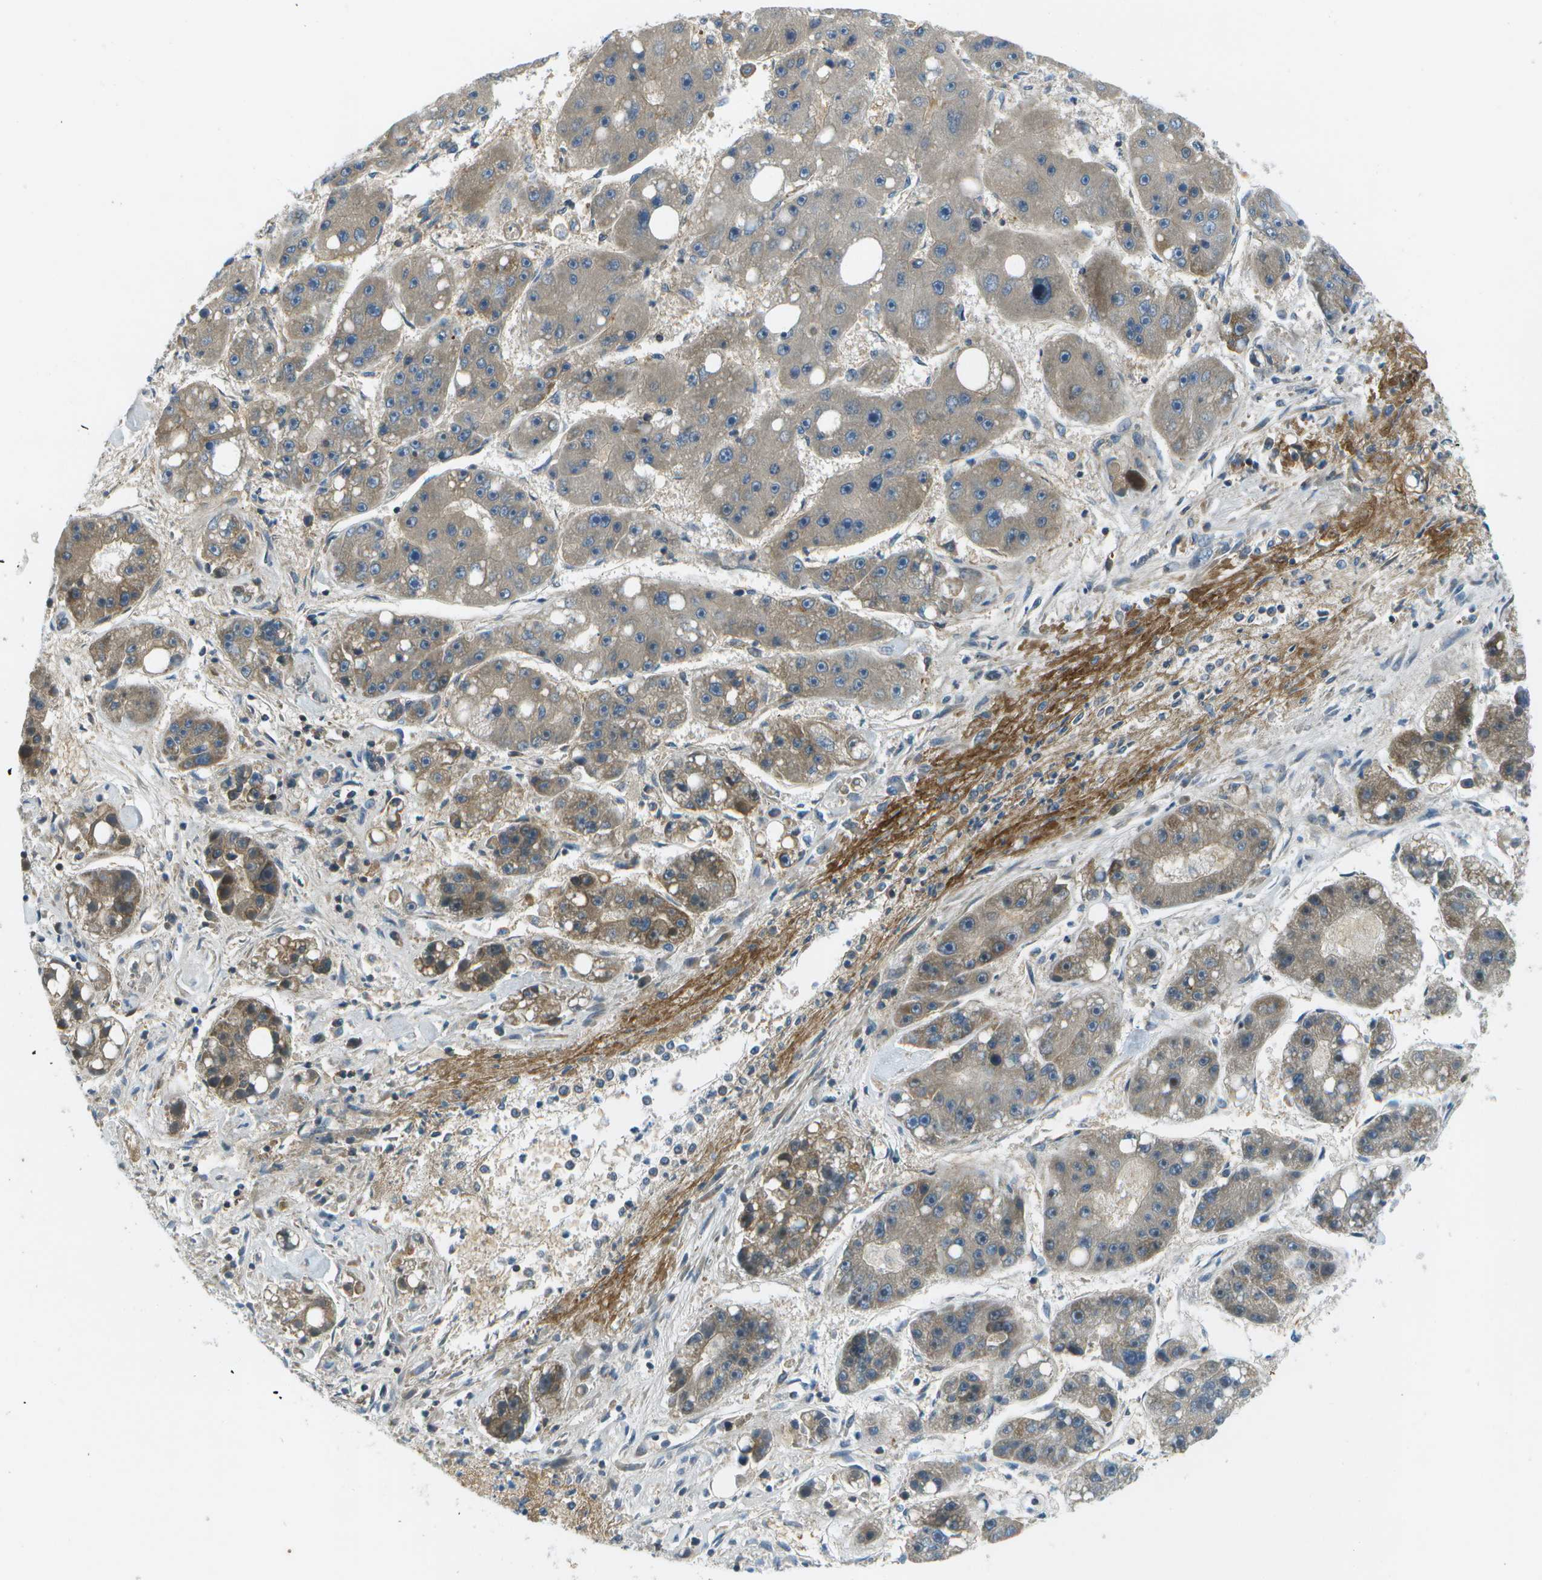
{"staining": {"intensity": "moderate", "quantity": "<25%", "location": "cytoplasmic/membranous"}, "tissue": "liver cancer", "cell_type": "Tumor cells", "image_type": "cancer", "snomed": [{"axis": "morphology", "description": "Carcinoma, Hepatocellular, NOS"}, {"axis": "topography", "description": "Liver"}], "caption": "Immunohistochemistry histopathology image of neoplastic tissue: human liver cancer stained using immunohistochemistry (IHC) displays low levels of moderate protein expression localized specifically in the cytoplasmic/membranous of tumor cells, appearing as a cytoplasmic/membranous brown color.", "gene": "CTIF", "patient": {"sex": "female", "age": 61}}